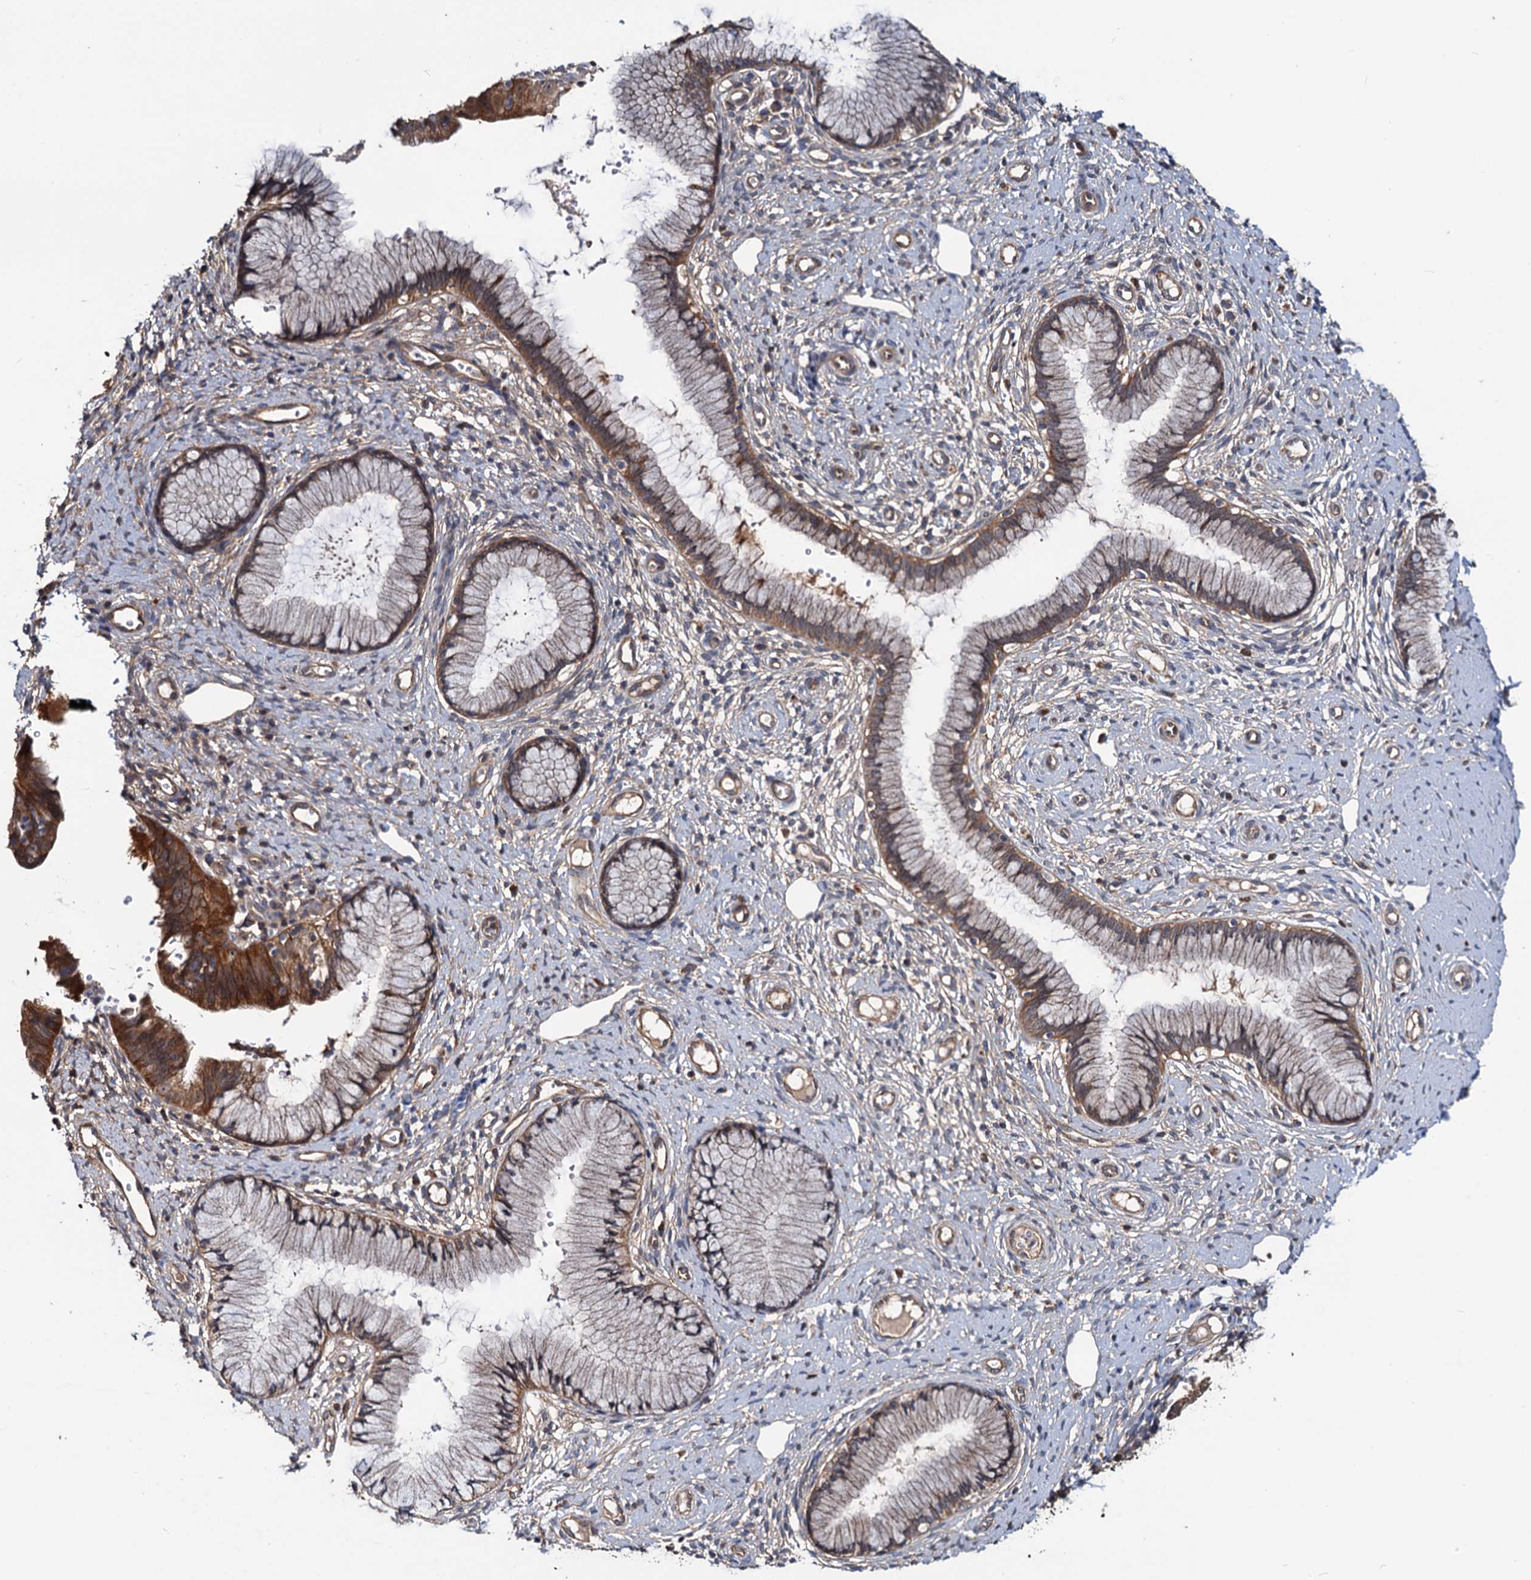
{"staining": {"intensity": "moderate", "quantity": "25%-75%", "location": "cytoplasmic/membranous"}, "tissue": "cervical cancer", "cell_type": "Tumor cells", "image_type": "cancer", "snomed": [{"axis": "morphology", "description": "Adenocarcinoma, NOS"}, {"axis": "topography", "description": "Cervix"}], "caption": "A high-resolution histopathology image shows immunohistochemistry (IHC) staining of cervical cancer, which reveals moderate cytoplasmic/membranous expression in approximately 25%-75% of tumor cells. Immunohistochemistry (ihc) stains the protein in brown and the nuclei are stained blue.", "gene": "IDI1", "patient": {"sex": "female", "age": 36}}